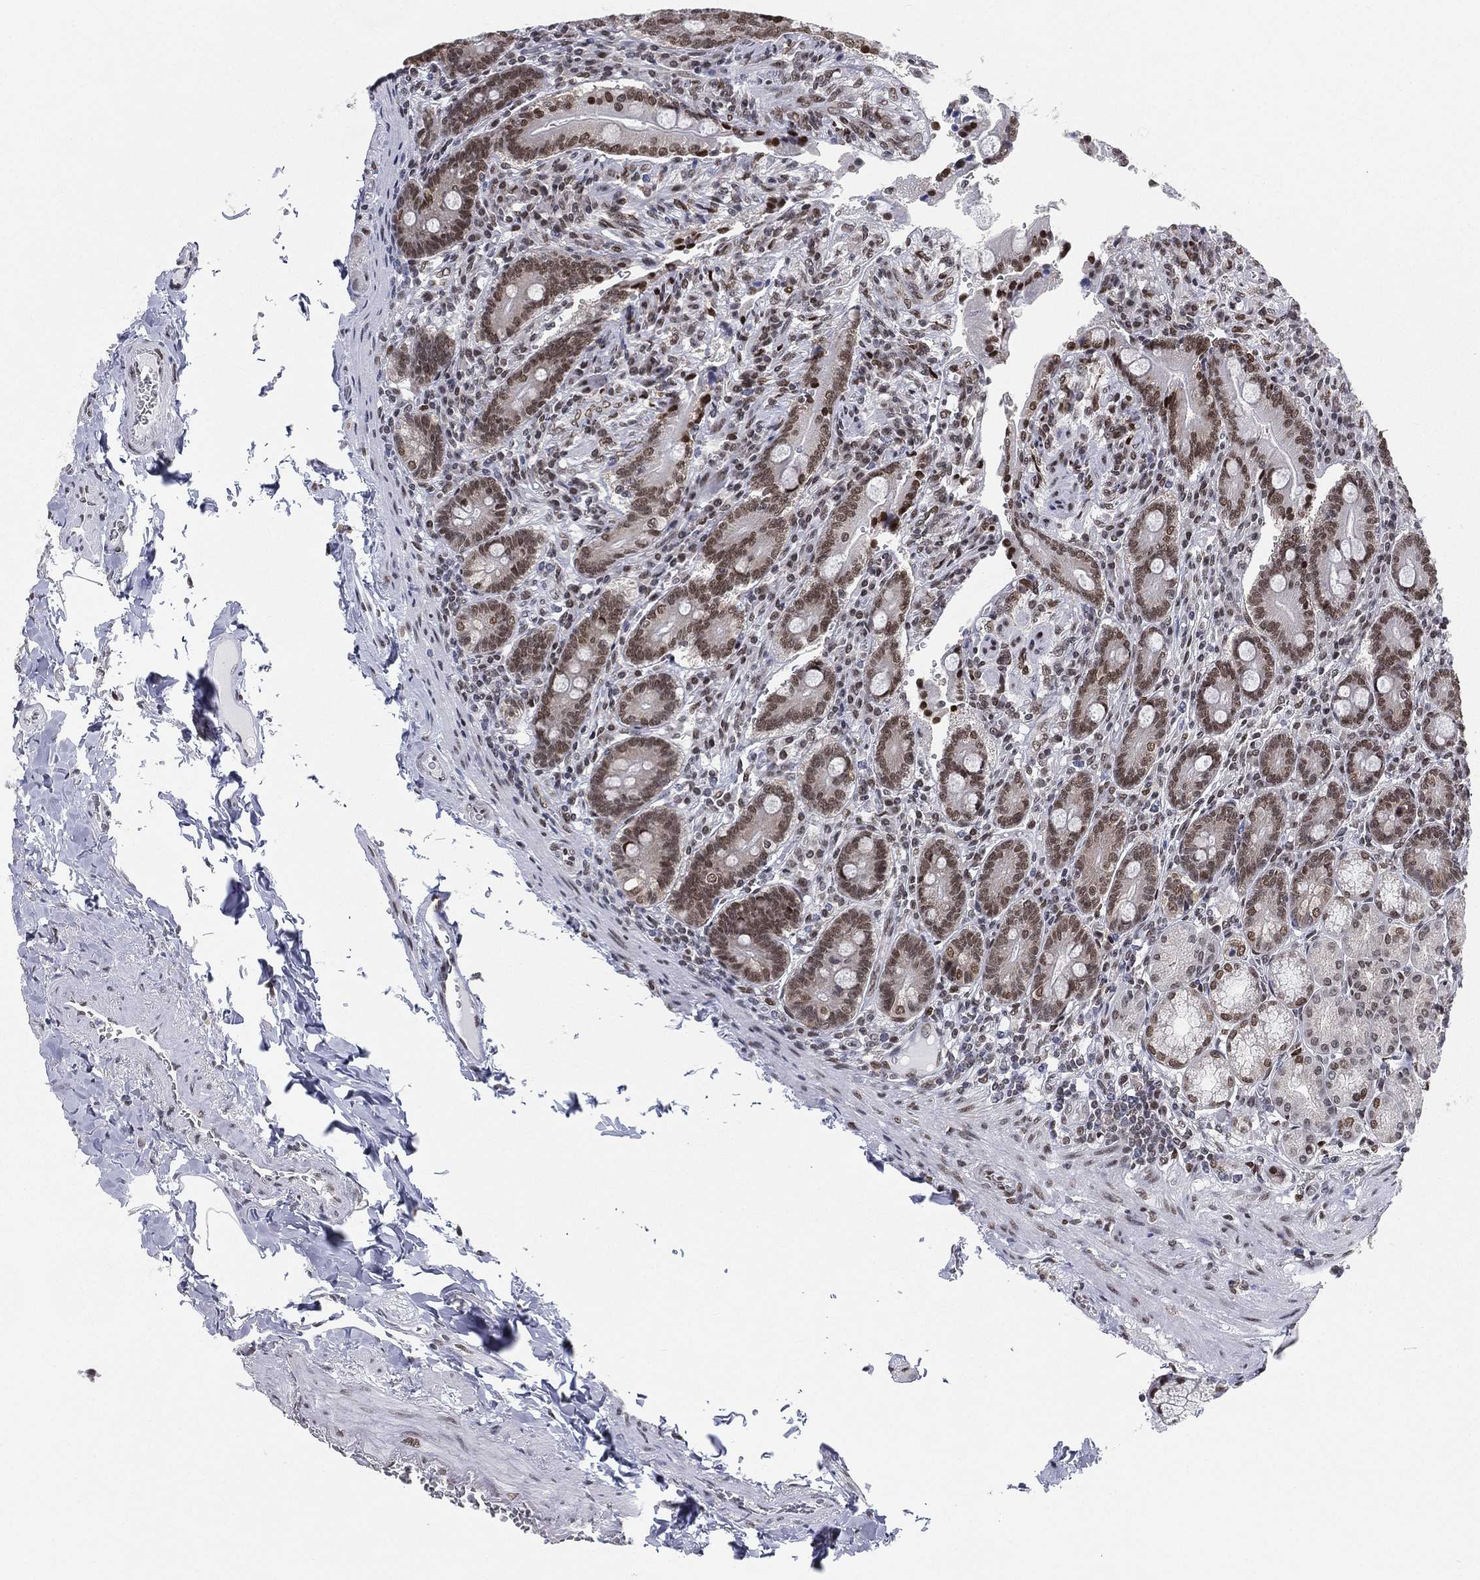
{"staining": {"intensity": "moderate", "quantity": ">75%", "location": "nuclear"}, "tissue": "duodenum", "cell_type": "Glandular cells", "image_type": "normal", "snomed": [{"axis": "morphology", "description": "Normal tissue, NOS"}, {"axis": "topography", "description": "Duodenum"}], "caption": "A medium amount of moderate nuclear staining is present in approximately >75% of glandular cells in unremarkable duodenum. (DAB (3,3'-diaminobenzidine) IHC with brightfield microscopy, high magnification).", "gene": "FUBP3", "patient": {"sex": "female", "age": 62}}